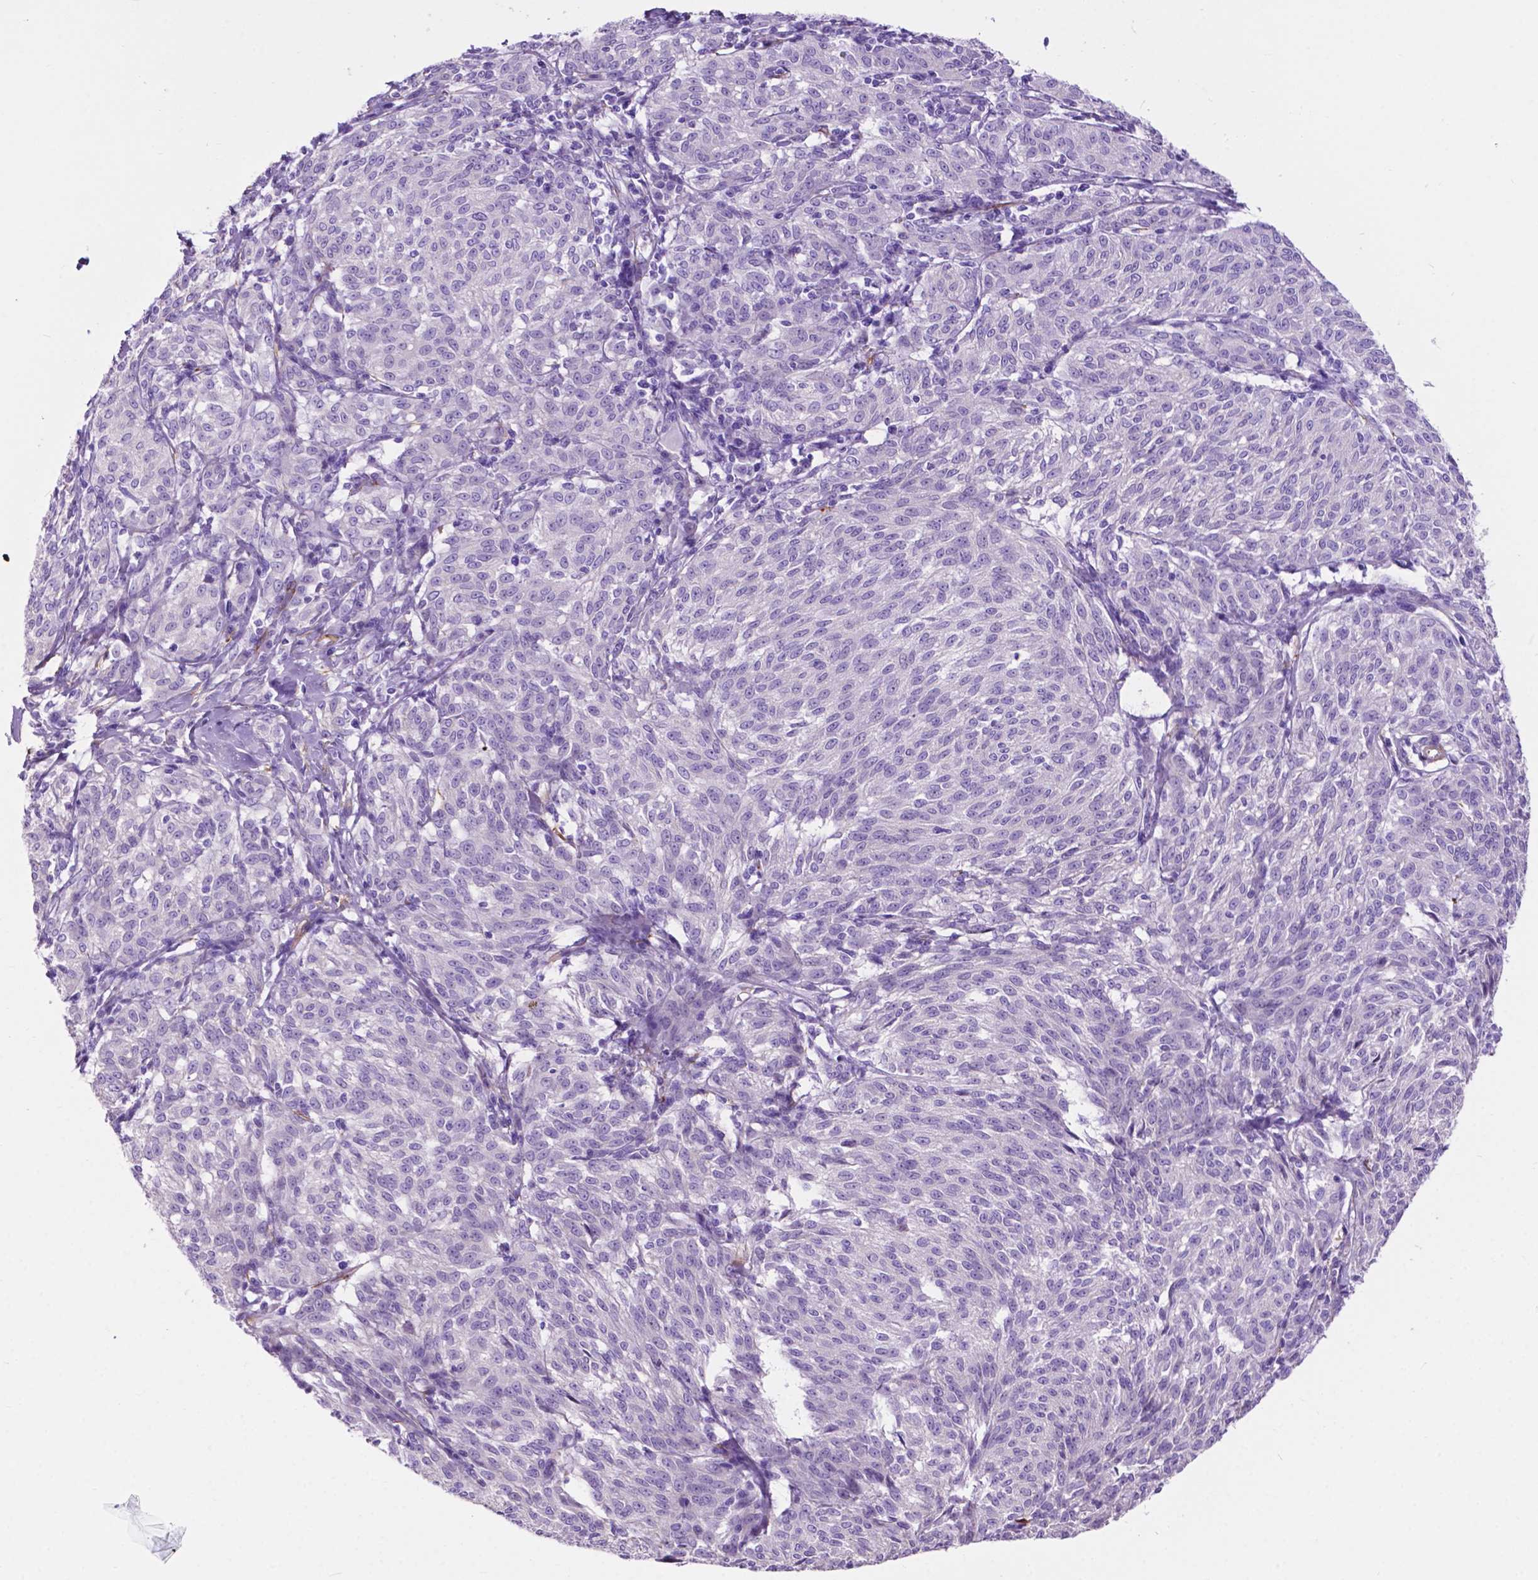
{"staining": {"intensity": "negative", "quantity": "none", "location": "none"}, "tissue": "melanoma", "cell_type": "Tumor cells", "image_type": "cancer", "snomed": [{"axis": "morphology", "description": "Malignant melanoma, NOS"}, {"axis": "topography", "description": "Skin"}], "caption": "This is an immunohistochemistry photomicrograph of human melanoma. There is no positivity in tumor cells.", "gene": "PCDHA12", "patient": {"sex": "female", "age": 72}}